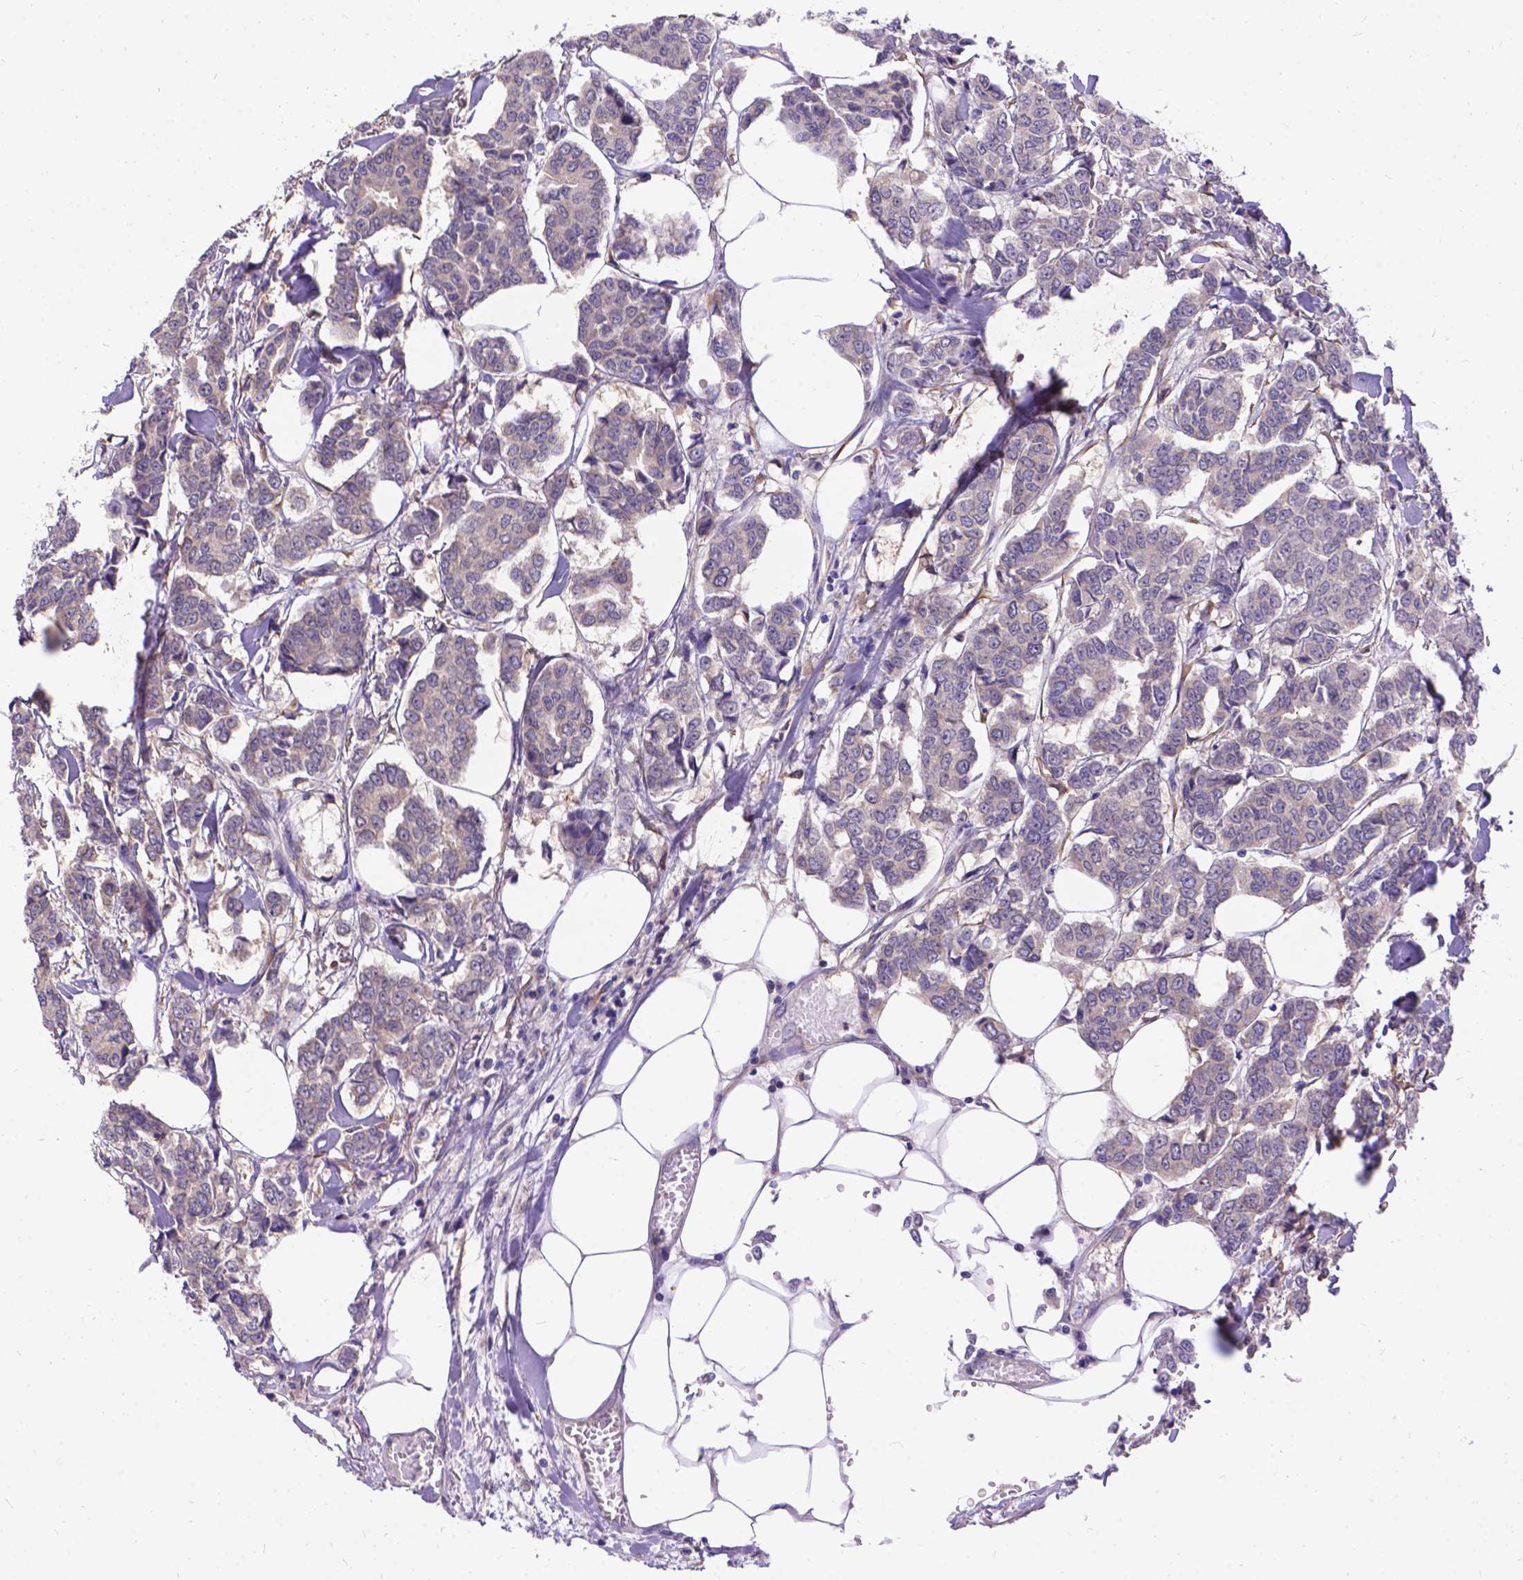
{"staining": {"intensity": "weak", "quantity": "25%-75%", "location": "cytoplasmic/membranous"}, "tissue": "breast cancer", "cell_type": "Tumor cells", "image_type": "cancer", "snomed": [{"axis": "morphology", "description": "Duct carcinoma"}, {"axis": "topography", "description": "Breast"}], "caption": "Tumor cells display weak cytoplasmic/membranous staining in approximately 25%-75% of cells in breast infiltrating ductal carcinoma.", "gene": "DENND6A", "patient": {"sex": "female", "age": 94}}